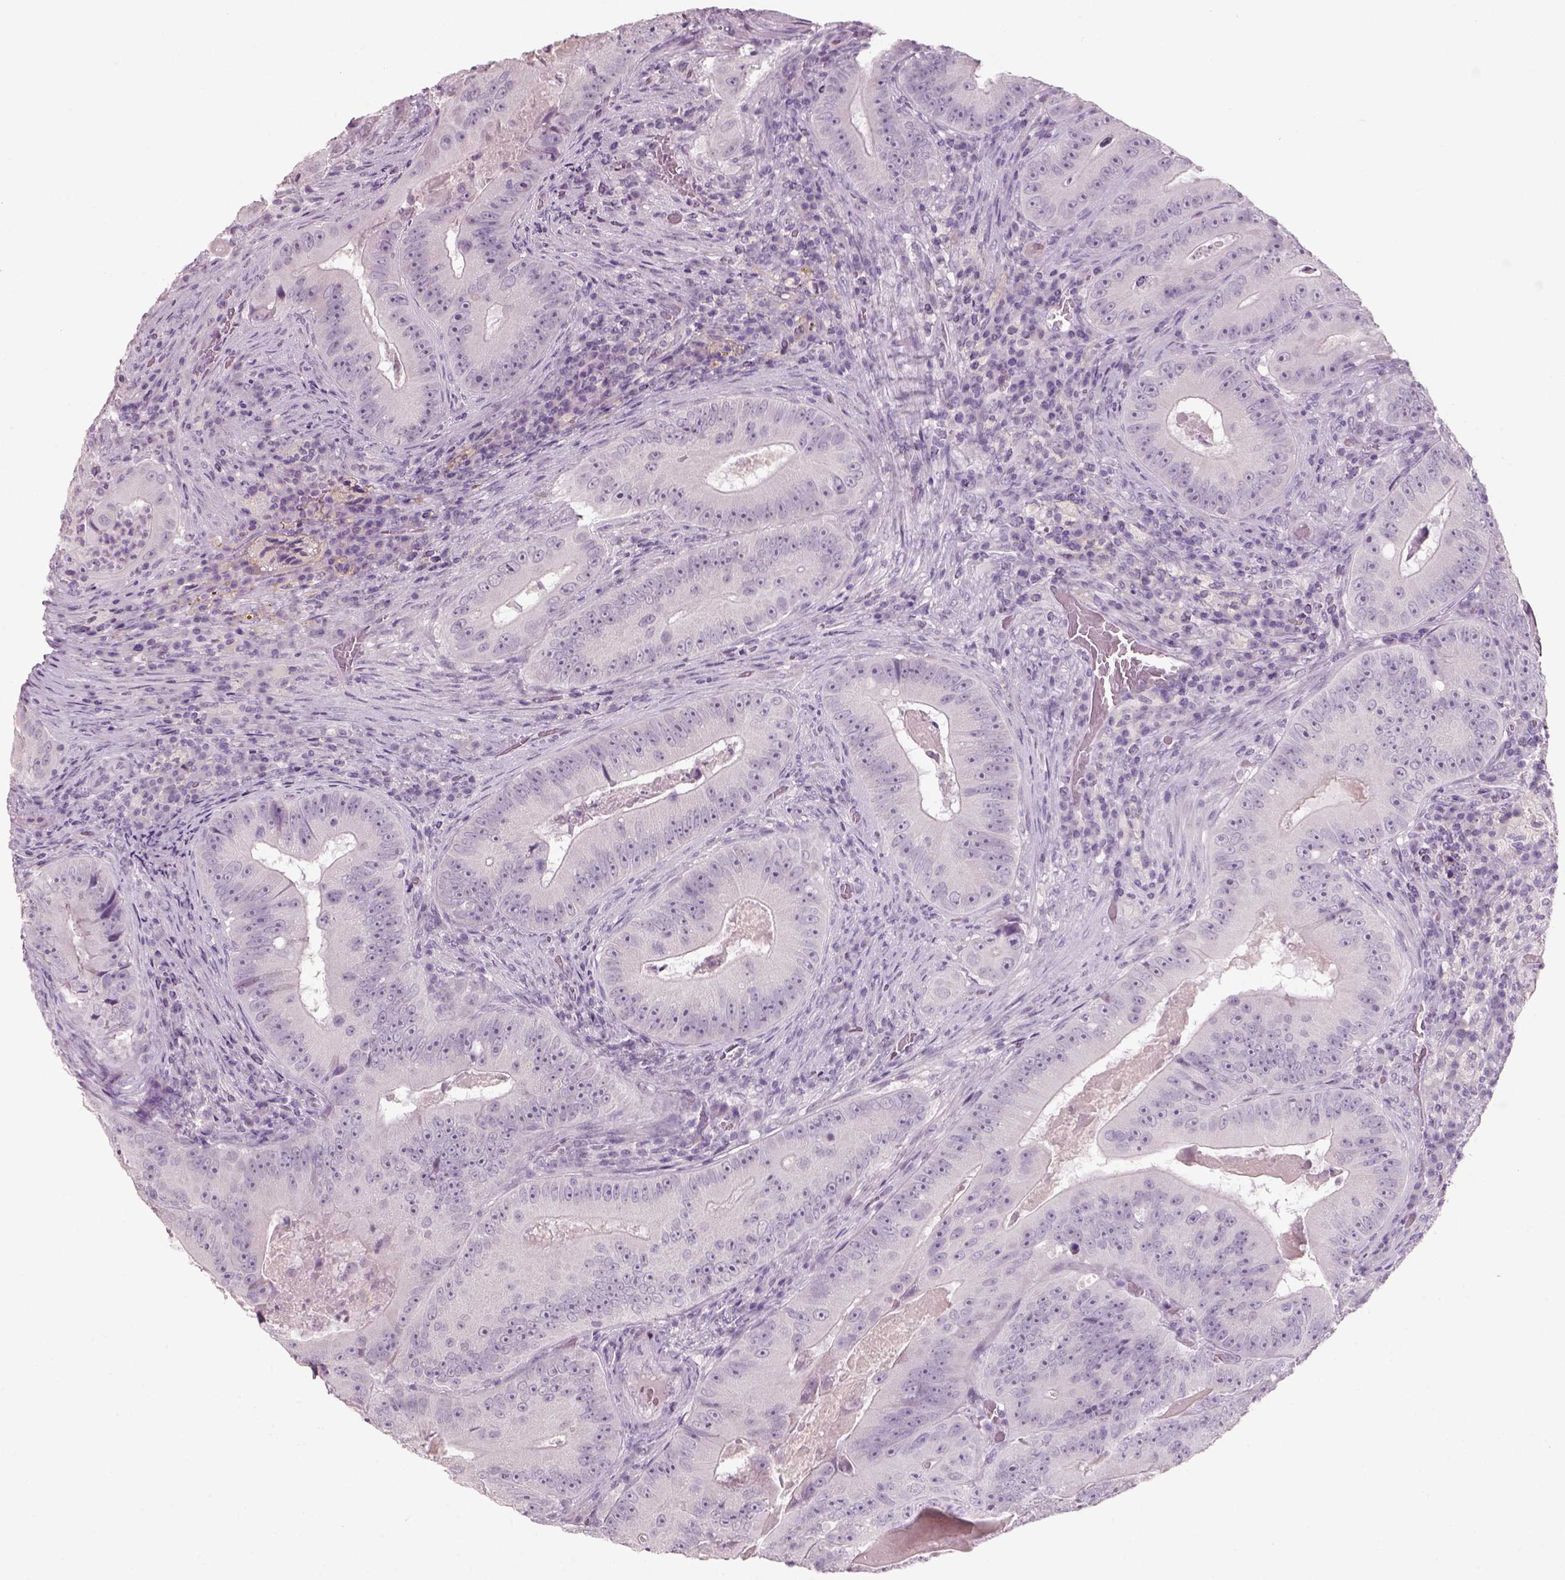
{"staining": {"intensity": "negative", "quantity": "none", "location": "none"}, "tissue": "colorectal cancer", "cell_type": "Tumor cells", "image_type": "cancer", "snomed": [{"axis": "morphology", "description": "Adenocarcinoma, NOS"}, {"axis": "topography", "description": "Colon"}], "caption": "Immunohistochemistry (IHC) of colorectal cancer demonstrates no expression in tumor cells.", "gene": "SLC6A2", "patient": {"sex": "female", "age": 86}}